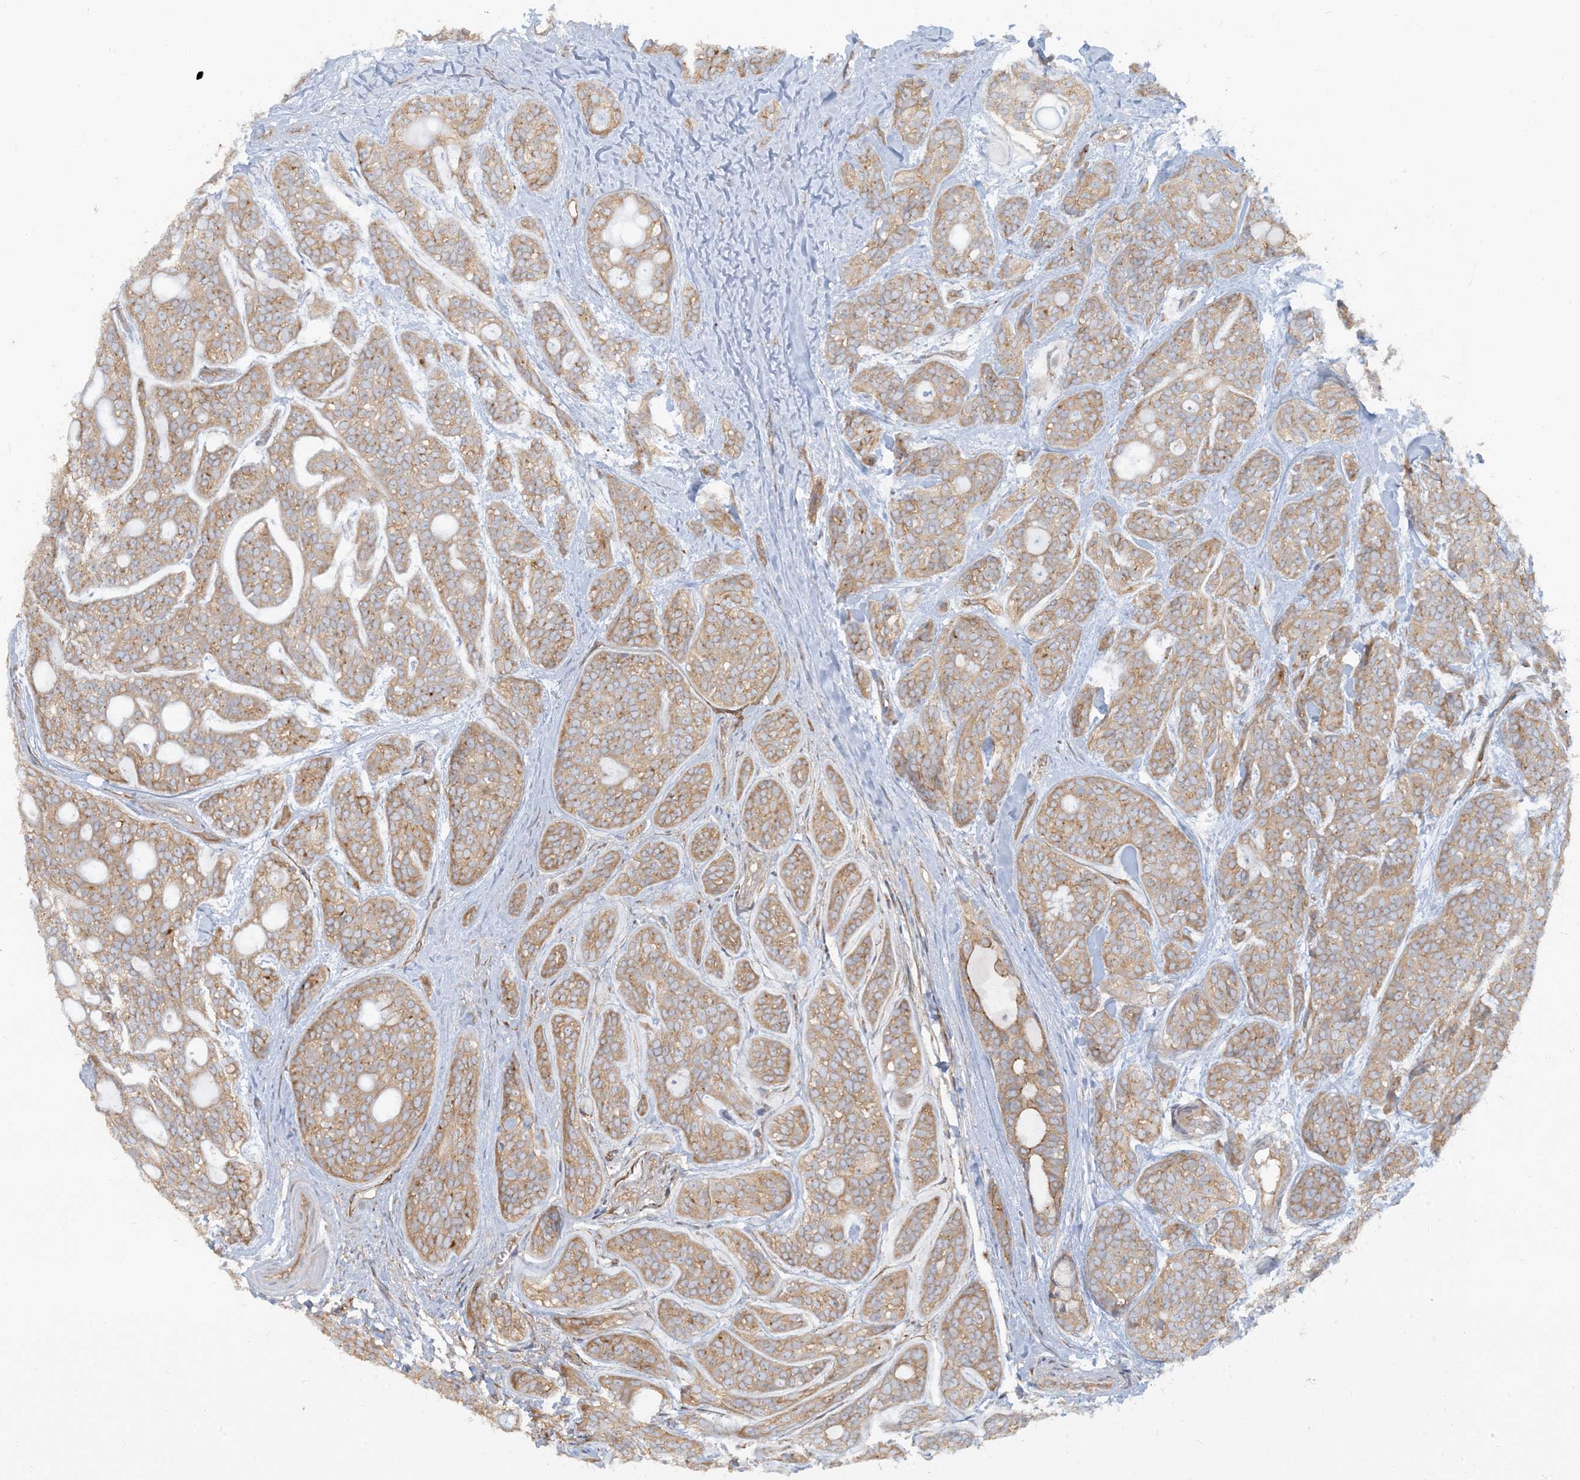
{"staining": {"intensity": "weak", "quantity": ">75%", "location": "cytoplasmic/membranous"}, "tissue": "head and neck cancer", "cell_type": "Tumor cells", "image_type": "cancer", "snomed": [{"axis": "morphology", "description": "Adenocarcinoma, NOS"}, {"axis": "topography", "description": "Head-Neck"}], "caption": "Human head and neck cancer (adenocarcinoma) stained with a brown dye demonstrates weak cytoplasmic/membranous positive staining in about >75% of tumor cells.", "gene": "ATP23", "patient": {"sex": "male", "age": 66}}